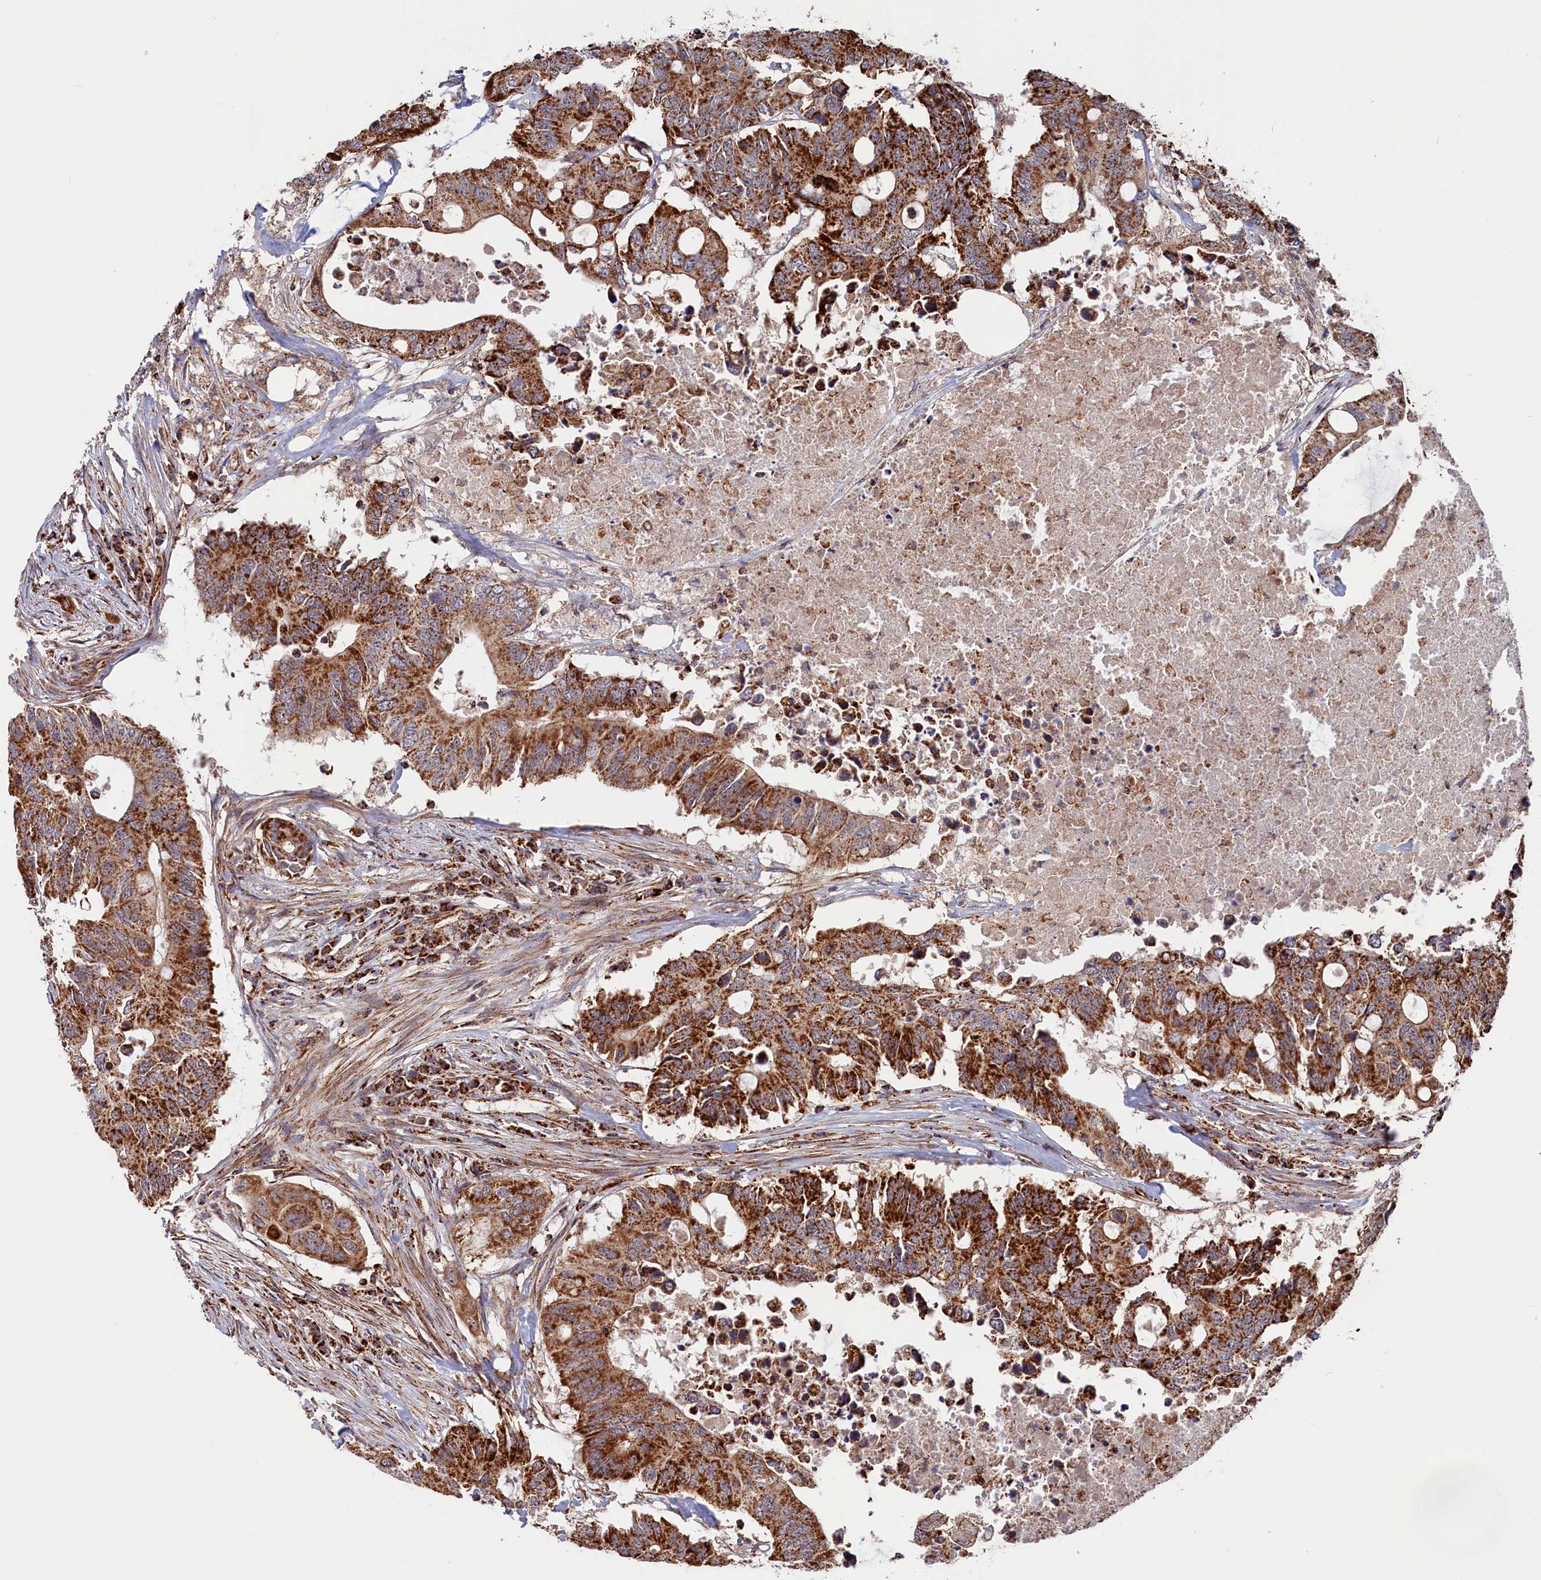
{"staining": {"intensity": "strong", "quantity": ">75%", "location": "cytoplasmic/membranous"}, "tissue": "colorectal cancer", "cell_type": "Tumor cells", "image_type": "cancer", "snomed": [{"axis": "morphology", "description": "Adenocarcinoma, NOS"}, {"axis": "topography", "description": "Colon"}], "caption": "IHC photomicrograph of human colorectal cancer stained for a protein (brown), which shows high levels of strong cytoplasmic/membranous staining in about >75% of tumor cells.", "gene": "MACROD1", "patient": {"sex": "male", "age": 71}}